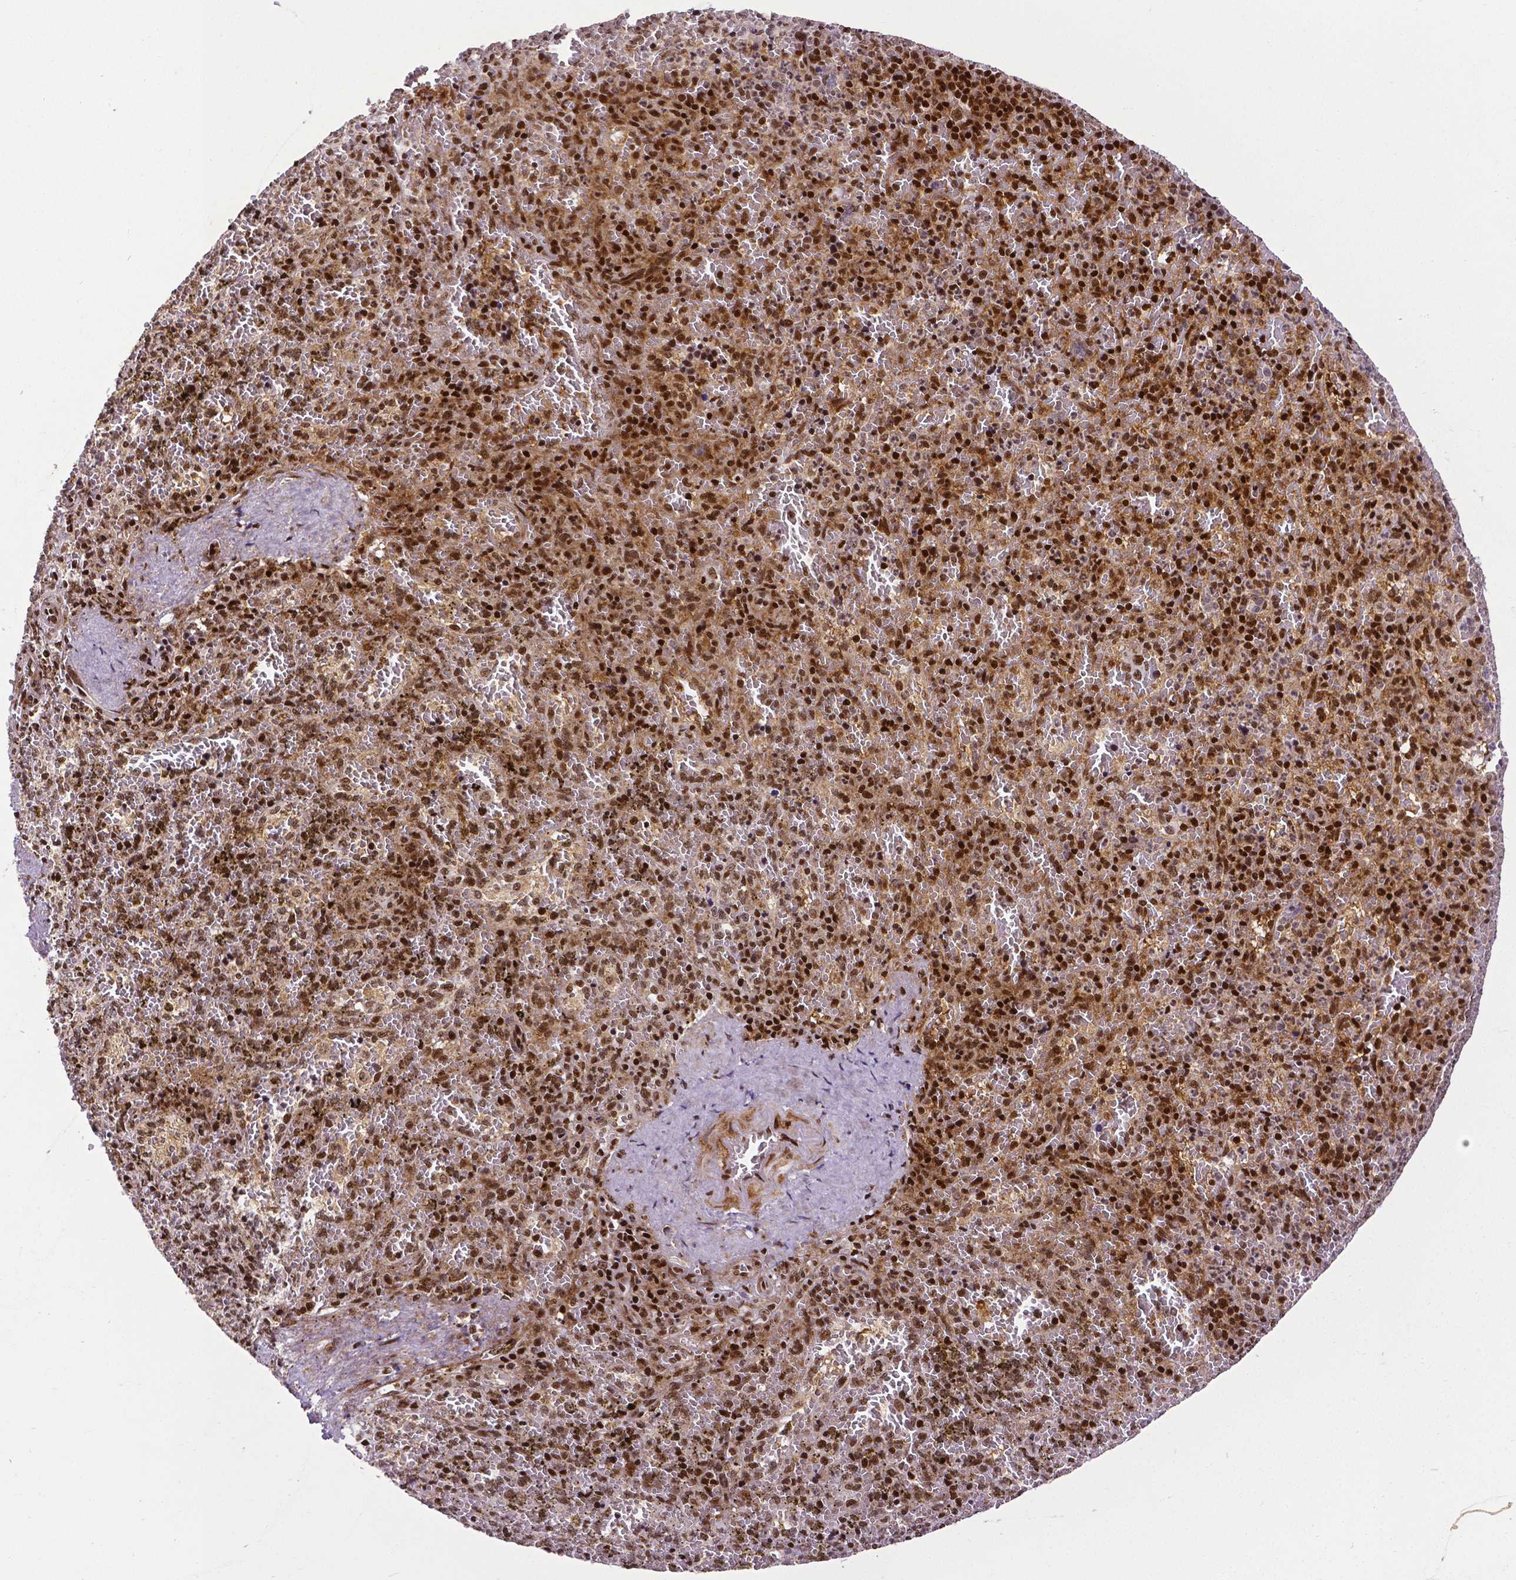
{"staining": {"intensity": "strong", "quantity": ">75%", "location": "nuclear"}, "tissue": "spleen", "cell_type": "Cells in red pulp", "image_type": "normal", "snomed": [{"axis": "morphology", "description": "Normal tissue, NOS"}, {"axis": "topography", "description": "Spleen"}], "caption": "IHC (DAB (3,3'-diaminobenzidine)) staining of normal human spleen shows strong nuclear protein positivity in approximately >75% of cells in red pulp.", "gene": "CTCF", "patient": {"sex": "female", "age": 50}}